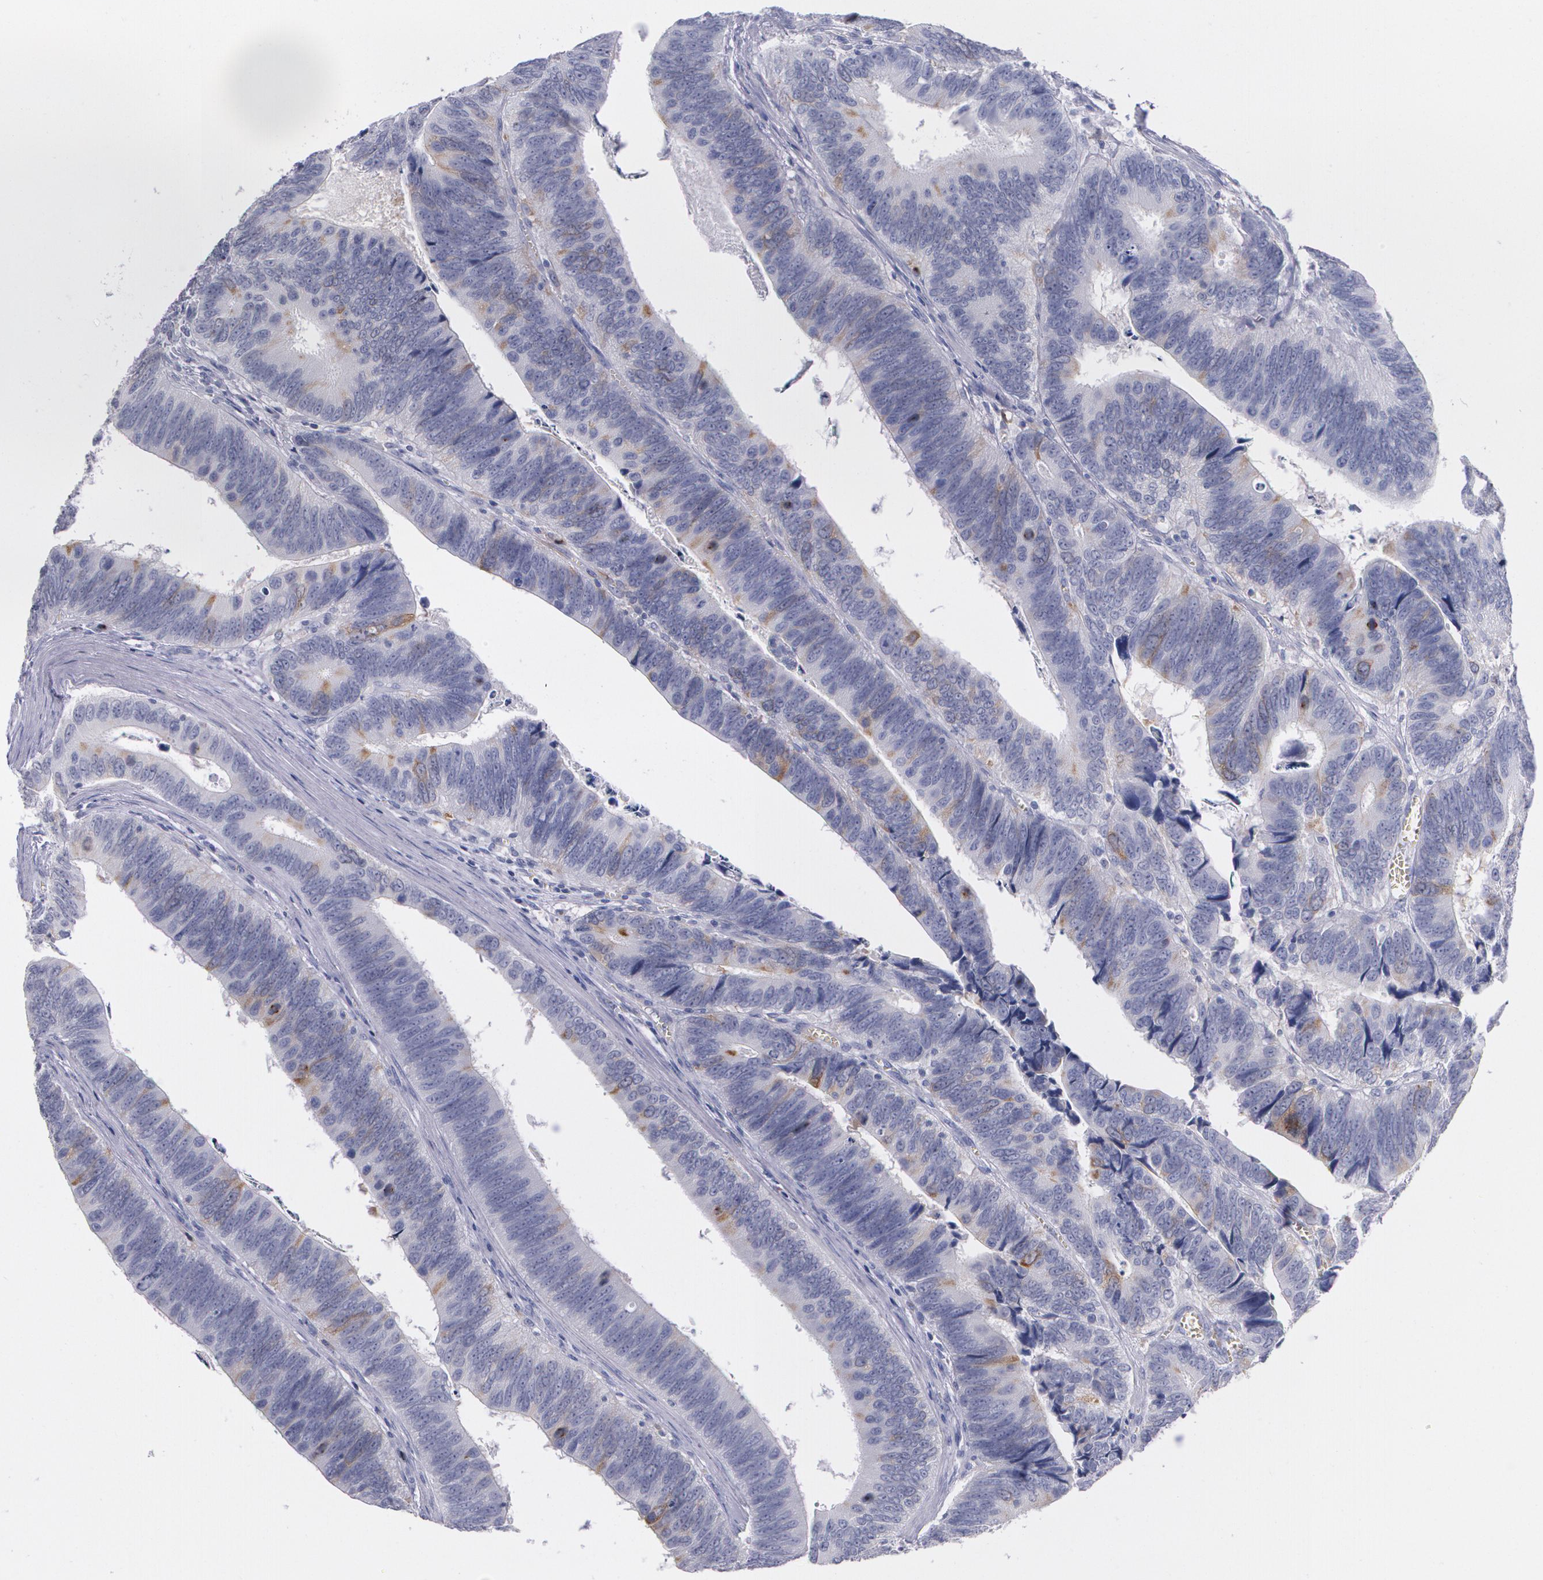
{"staining": {"intensity": "moderate", "quantity": "<25%", "location": "cytoplasmic/membranous"}, "tissue": "colorectal cancer", "cell_type": "Tumor cells", "image_type": "cancer", "snomed": [{"axis": "morphology", "description": "Adenocarcinoma, NOS"}, {"axis": "topography", "description": "Colon"}], "caption": "The histopathology image demonstrates staining of colorectal adenocarcinoma, revealing moderate cytoplasmic/membranous protein positivity (brown color) within tumor cells.", "gene": "HMMR", "patient": {"sex": "male", "age": 72}}